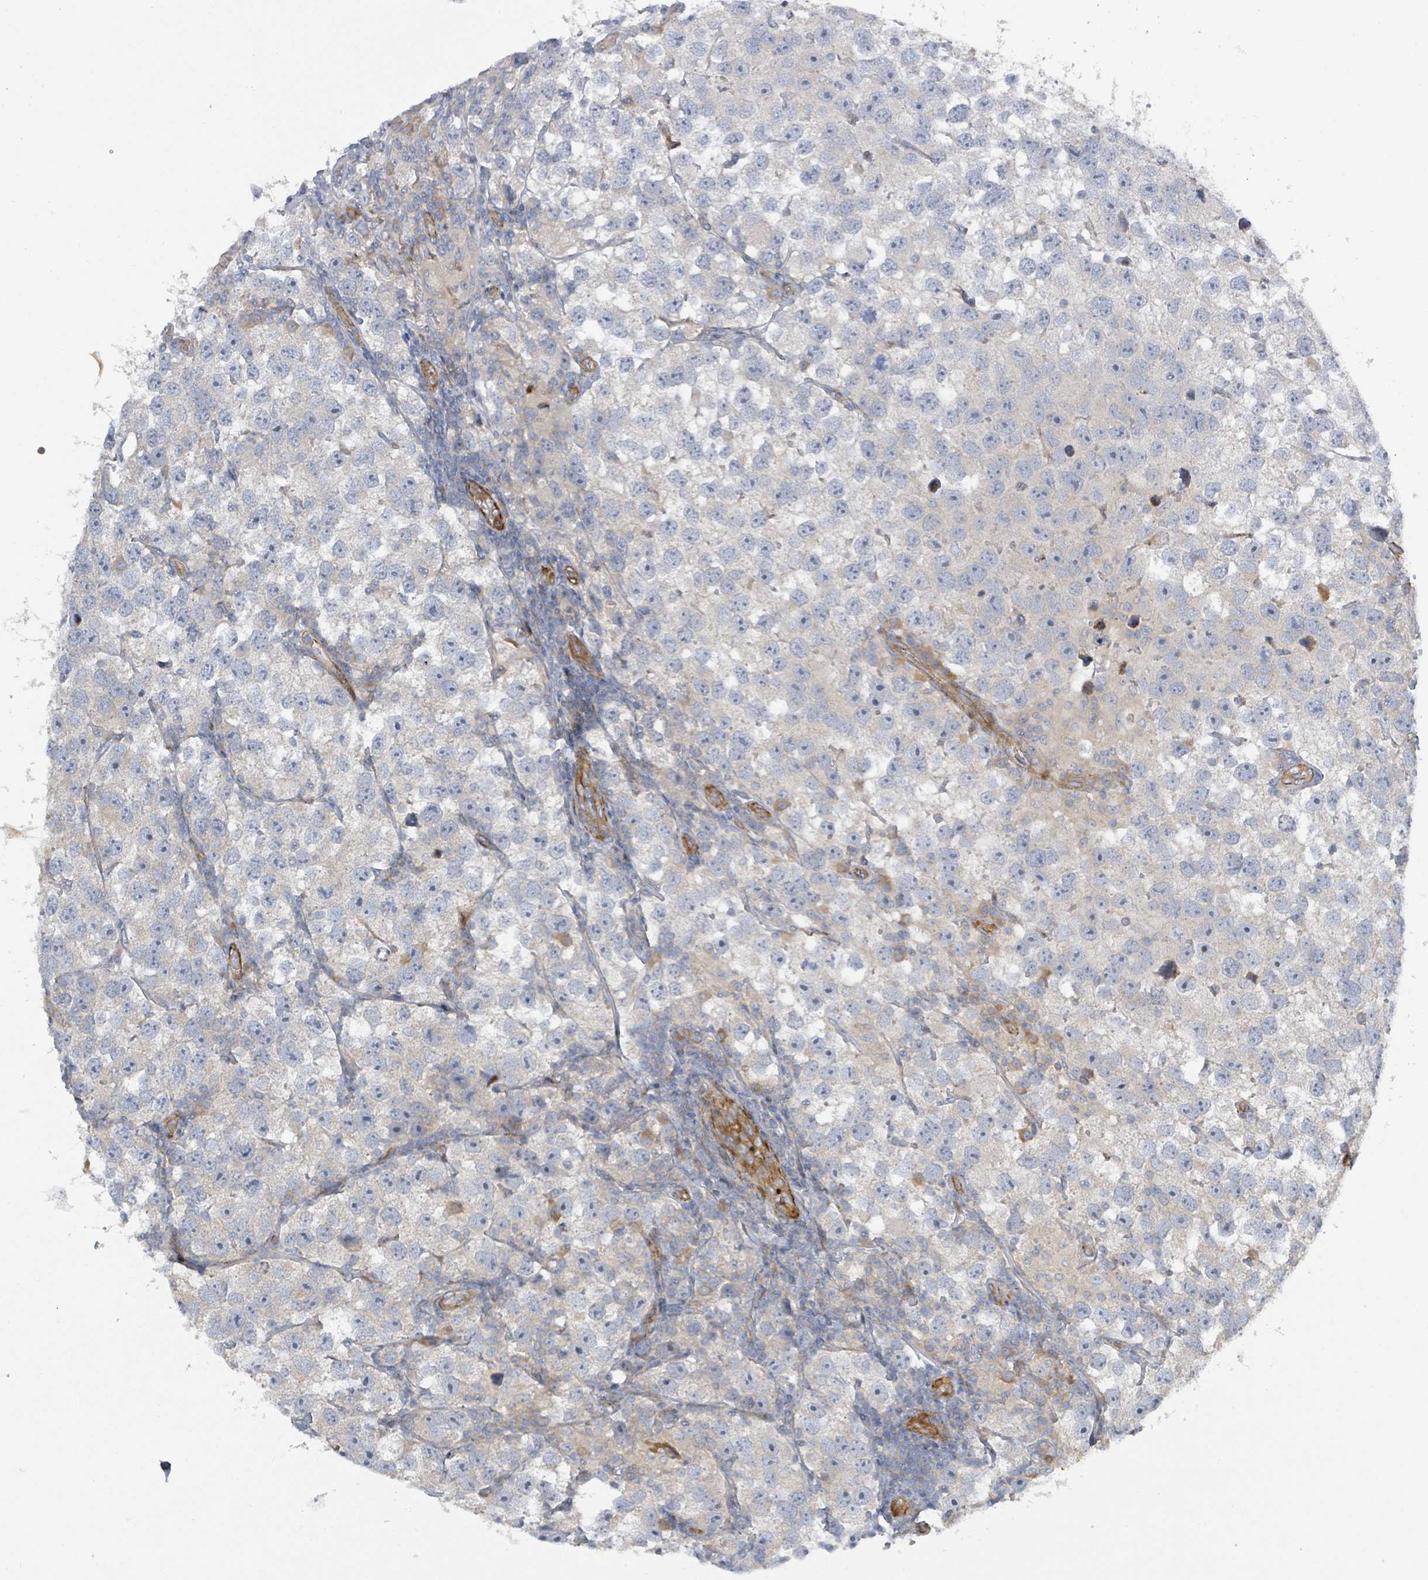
{"staining": {"intensity": "weak", "quantity": "25%-75%", "location": "cytoplasmic/membranous"}, "tissue": "testis cancer", "cell_type": "Tumor cells", "image_type": "cancer", "snomed": [{"axis": "morphology", "description": "Seminoma, NOS"}, {"axis": "topography", "description": "Testis"}], "caption": "IHC (DAB) staining of human testis cancer reveals weak cytoplasmic/membranous protein positivity in about 25%-75% of tumor cells. The staining is performed using DAB (3,3'-diaminobenzidine) brown chromogen to label protein expression. The nuclei are counter-stained blue using hematoxylin.", "gene": "CFAP210", "patient": {"sex": "male", "age": 26}}